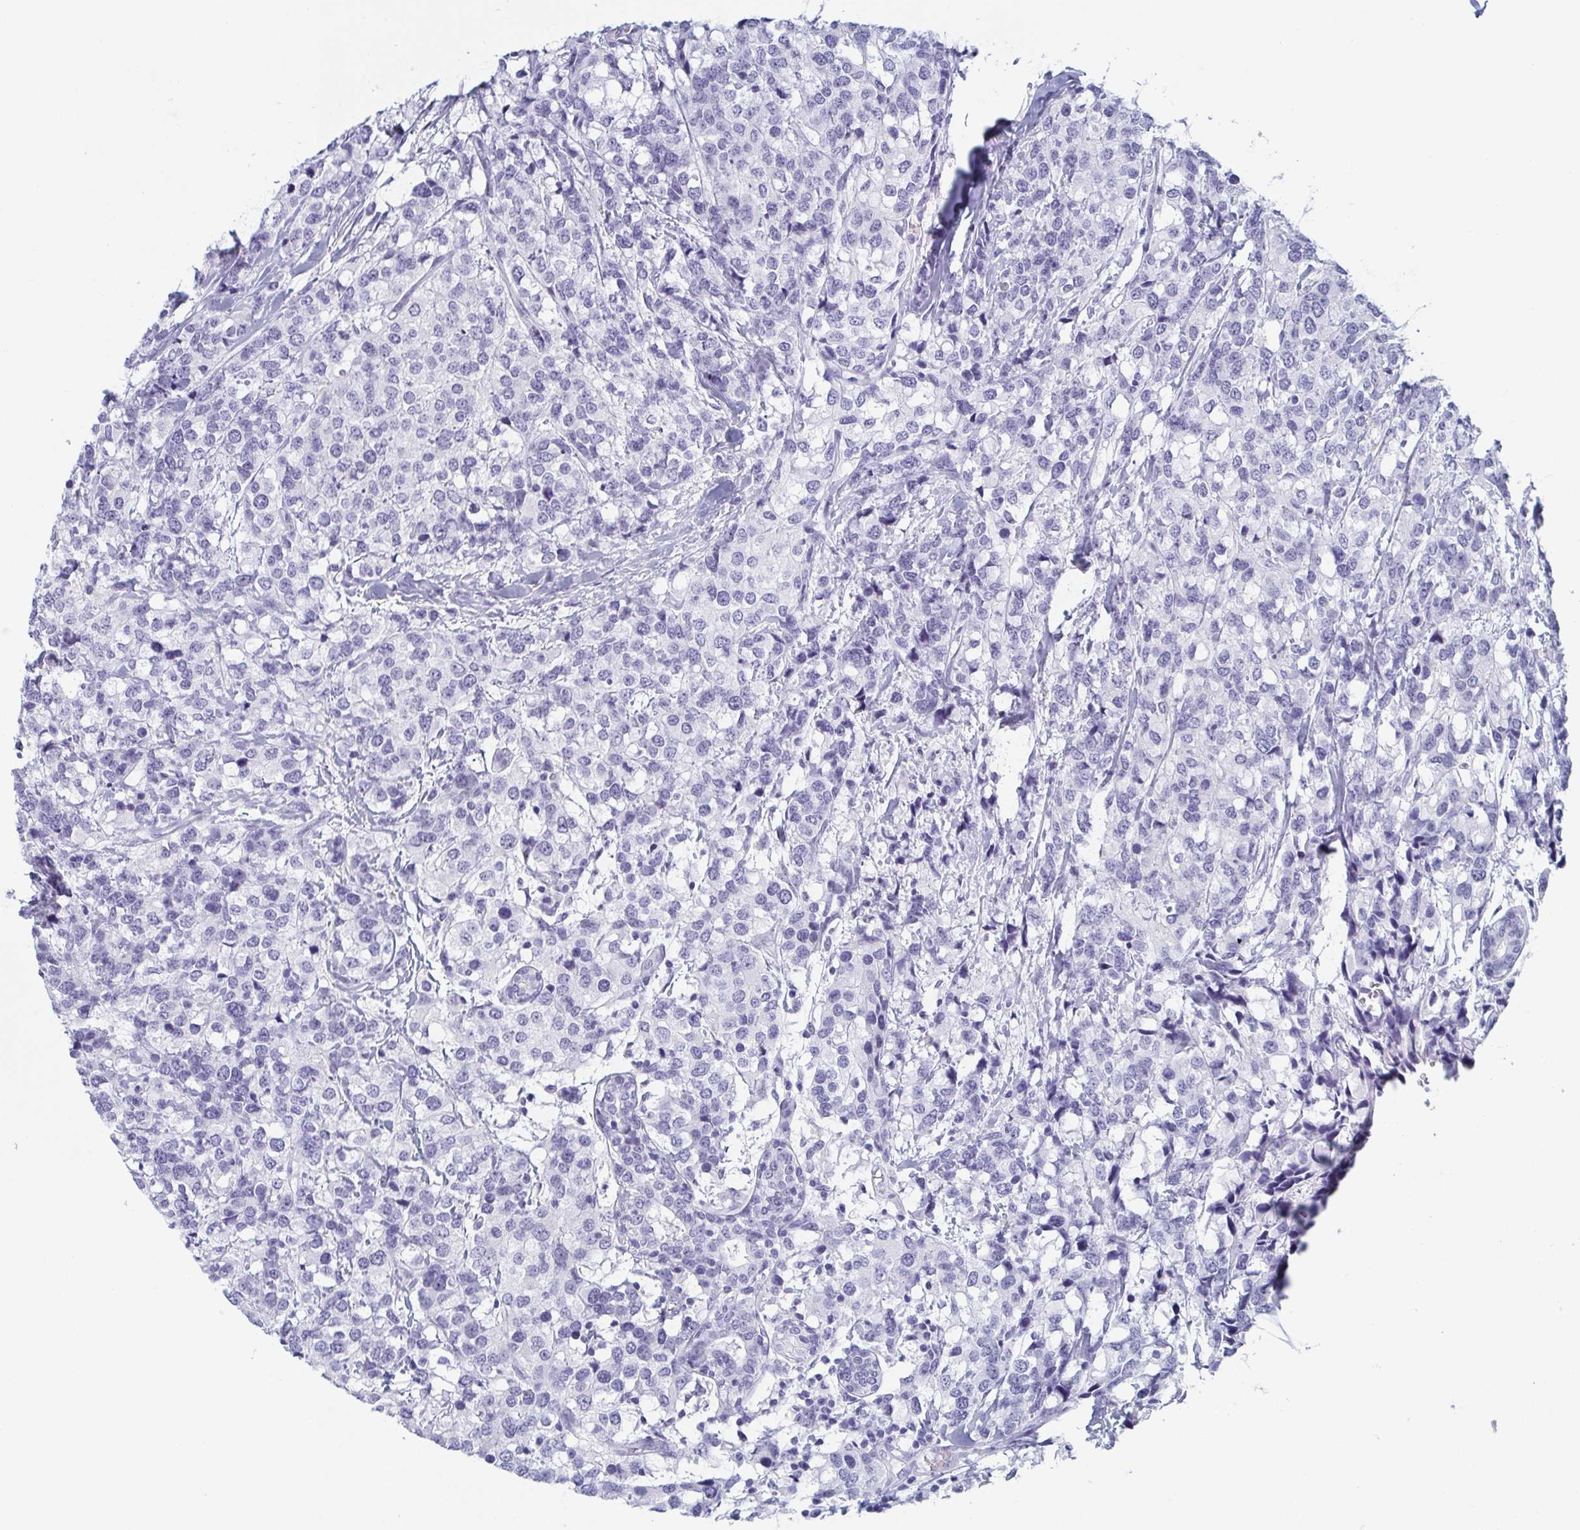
{"staining": {"intensity": "negative", "quantity": "none", "location": "none"}, "tissue": "breast cancer", "cell_type": "Tumor cells", "image_type": "cancer", "snomed": [{"axis": "morphology", "description": "Lobular carcinoma"}, {"axis": "topography", "description": "Breast"}], "caption": "The image displays no significant staining in tumor cells of breast lobular carcinoma.", "gene": "REG4", "patient": {"sex": "female", "age": 59}}